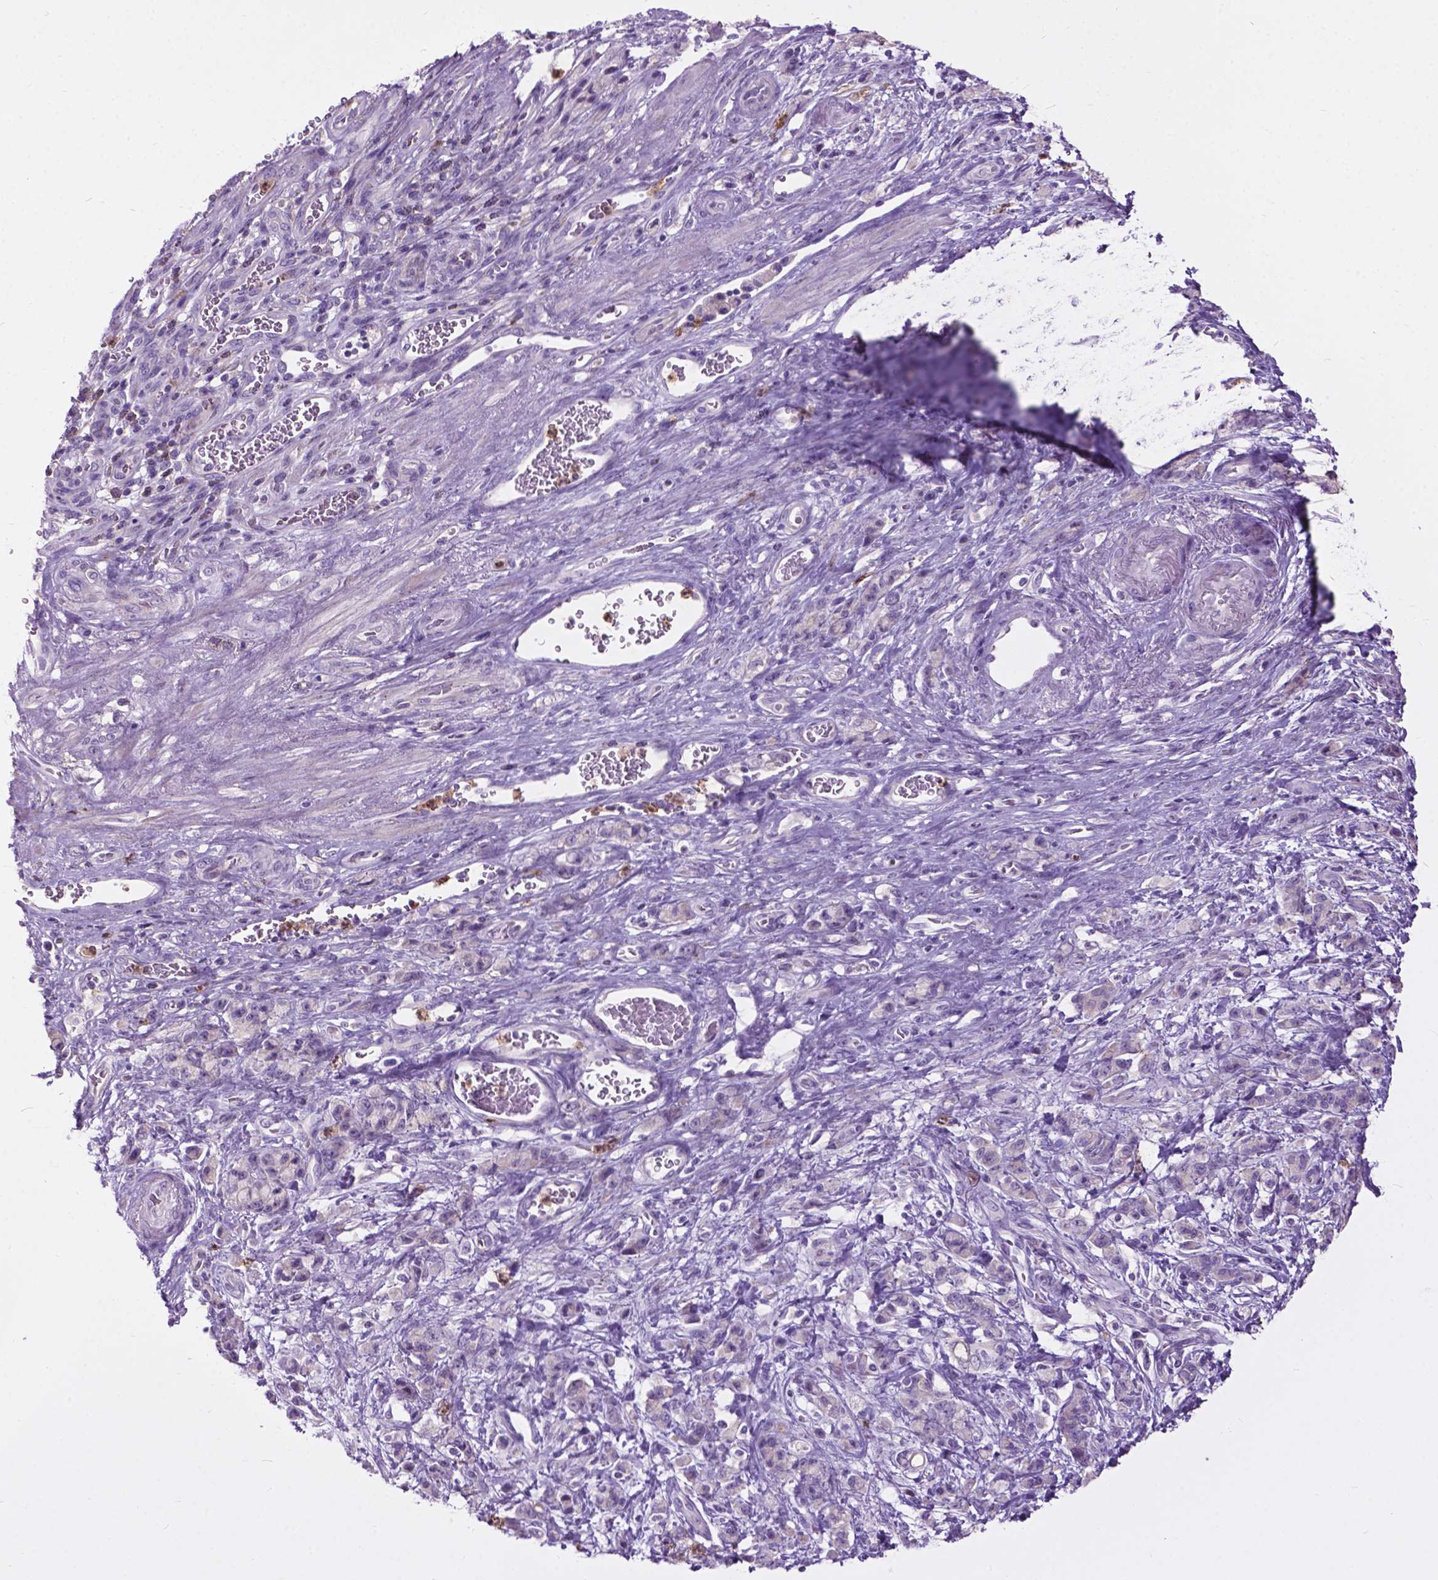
{"staining": {"intensity": "negative", "quantity": "none", "location": "none"}, "tissue": "stomach cancer", "cell_type": "Tumor cells", "image_type": "cancer", "snomed": [{"axis": "morphology", "description": "Adenocarcinoma, NOS"}, {"axis": "topography", "description": "Stomach"}], "caption": "Immunohistochemical staining of adenocarcinoma (stomach) demonstrates no significant staining in tumor cells.", "gene": "PRR35", "patient": {"sex": "male", "age": 77}}